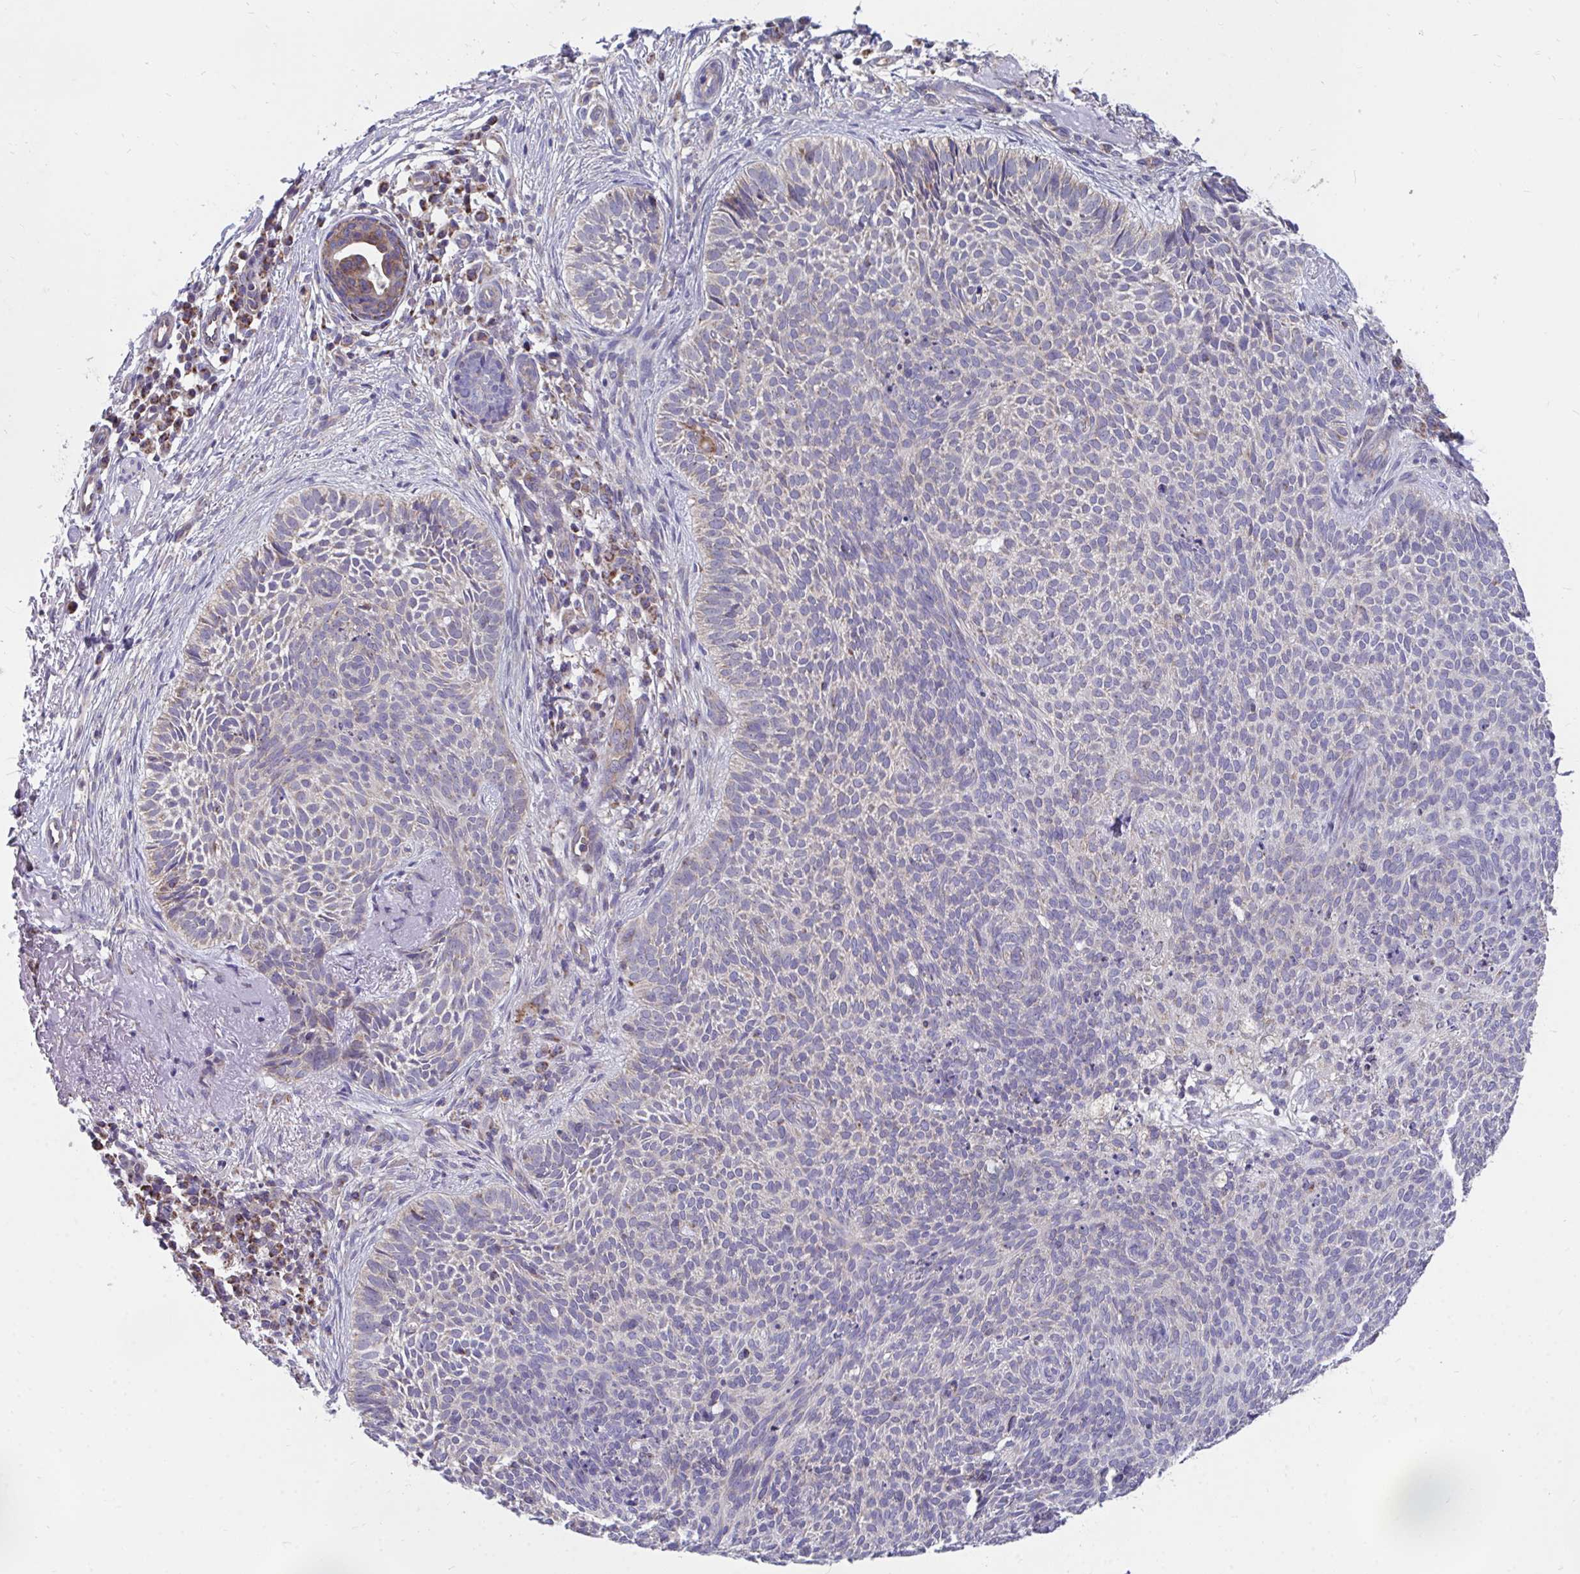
{"staining": {"intensity": "negative", "quantity": "none", "location": "none"}, "tissue": "skin cancer", "cell_type": "Tumor cells", "image_type": "cancer", "snomed": [{"axis": "morphology", "description": "Basal cell carcinoma"}, {"axis": "topography", "description": "Skin"}, {"axis": "topography", "description": "Skin of face"}], "caption": "There is no significant positivity in tumor cells of skin basal cell carcinoma.", "gene": "FHIP1B", "patient": {"sex": "female", "age": 82}}